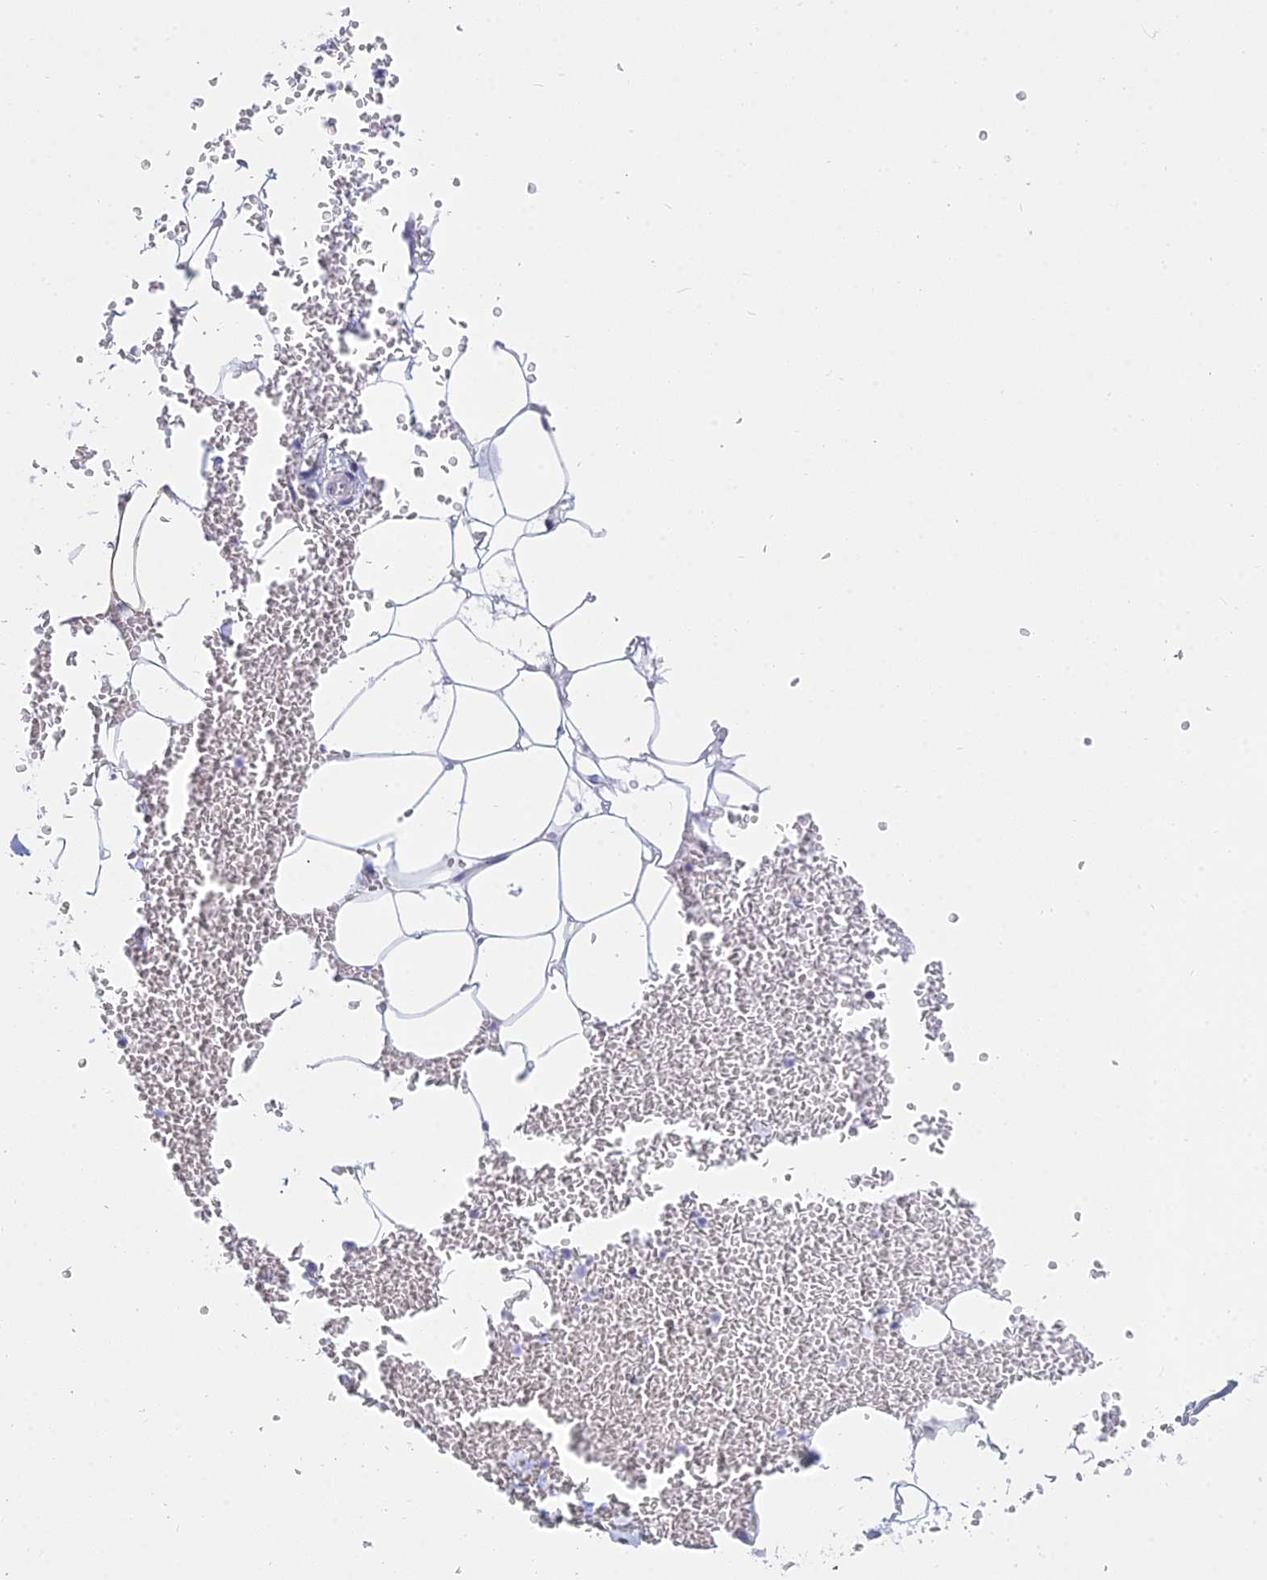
{"staining": {"intensity": "negative", "quantity": "none", "location": "none"}, "tissue": "adipose tissue", "cell_type": "Adipocytes", "image_type": "normal", "snomed": [{"axis": "morphology", "description": "Normal tissue, NOS"}, {"axis": "topography", "description": "Adipose tissue"}, {"axis": "topography", "description": "Peripheral nerve tissue"}], "caption": "Human adipose tissue stained for a protein using immunohistochemistry displays no expression in adipocytes.", "gene": "KLF14", "patient": {"sex": "male", "age": 52}}